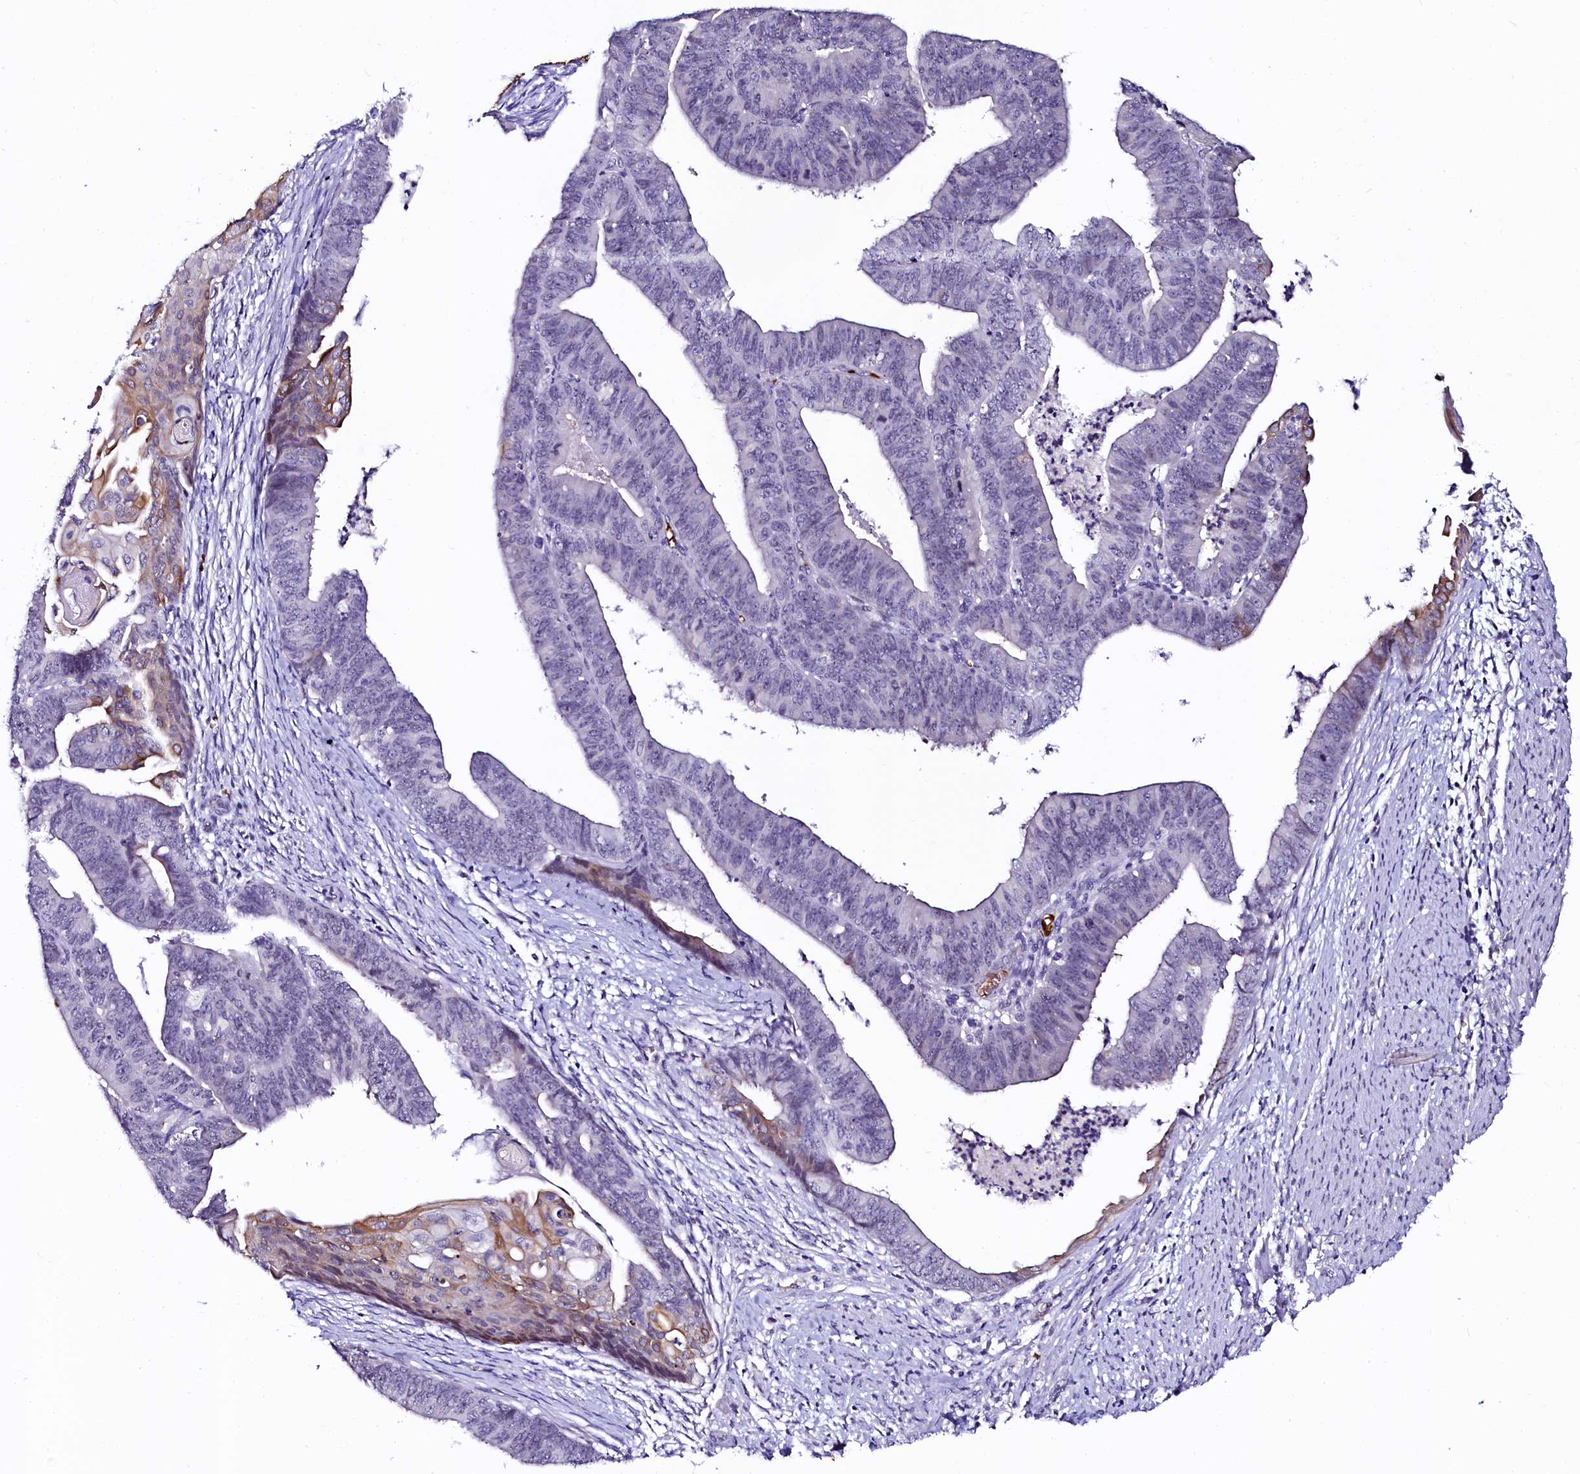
{"staining": {"intensity": "weak", "quantity": "<25%", "location": "cytoplasmic/membranous"}, "tissue": "endometrial cancer", "cell_type": "Tumor cells", "image_type": "cancer", "snomed": [{"axis": "morphology", "description": "Adenocarcinoma, NOS"}, {"axis": "topography", "description": "Endometrium"}], "caption": "Tumor cells show no significant staining in adenocarcinoma (endometrial).", "gene": "CTDSPL2", "patient": {"sex": "female", "age": 73}}